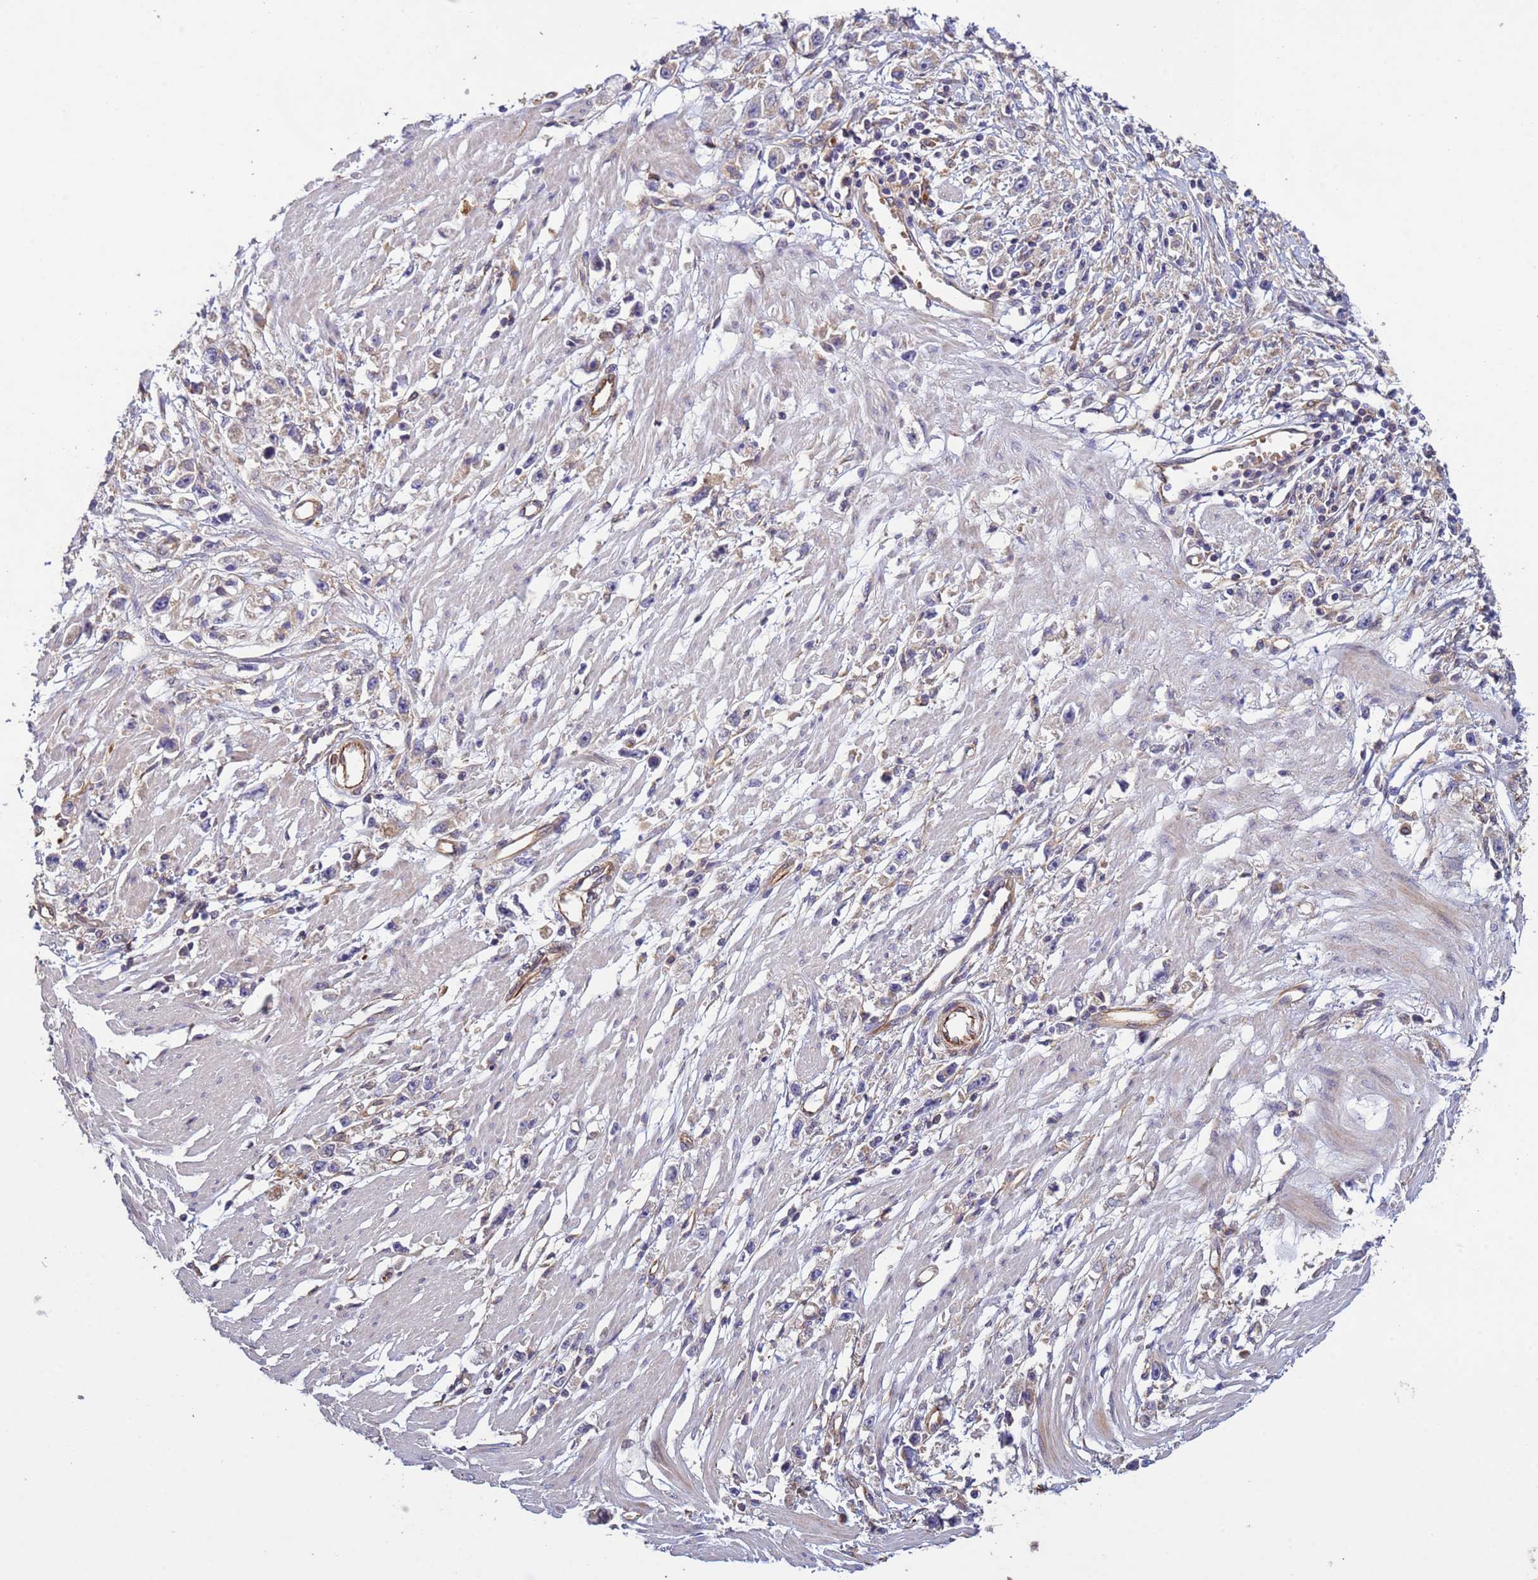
{"staining": {"intensity": "negative", "quantity": "none", "location": "none"}, "tissue": "stomach cancer", "cell_type": "Tumor cells", "image_type": "cancer", "snomed": [{"axis": "morphology", "description": "Adenocarcinoma, NOS"}, {"axis": "topography", "description": "Stomach"}], "caption": "A photomicrograph of adenocarcinoma (stomach) stained for a protein displays no brown staining in tumor cells.", "gene": "RAB10", "patient": {"sex": "female", "age": 59}}